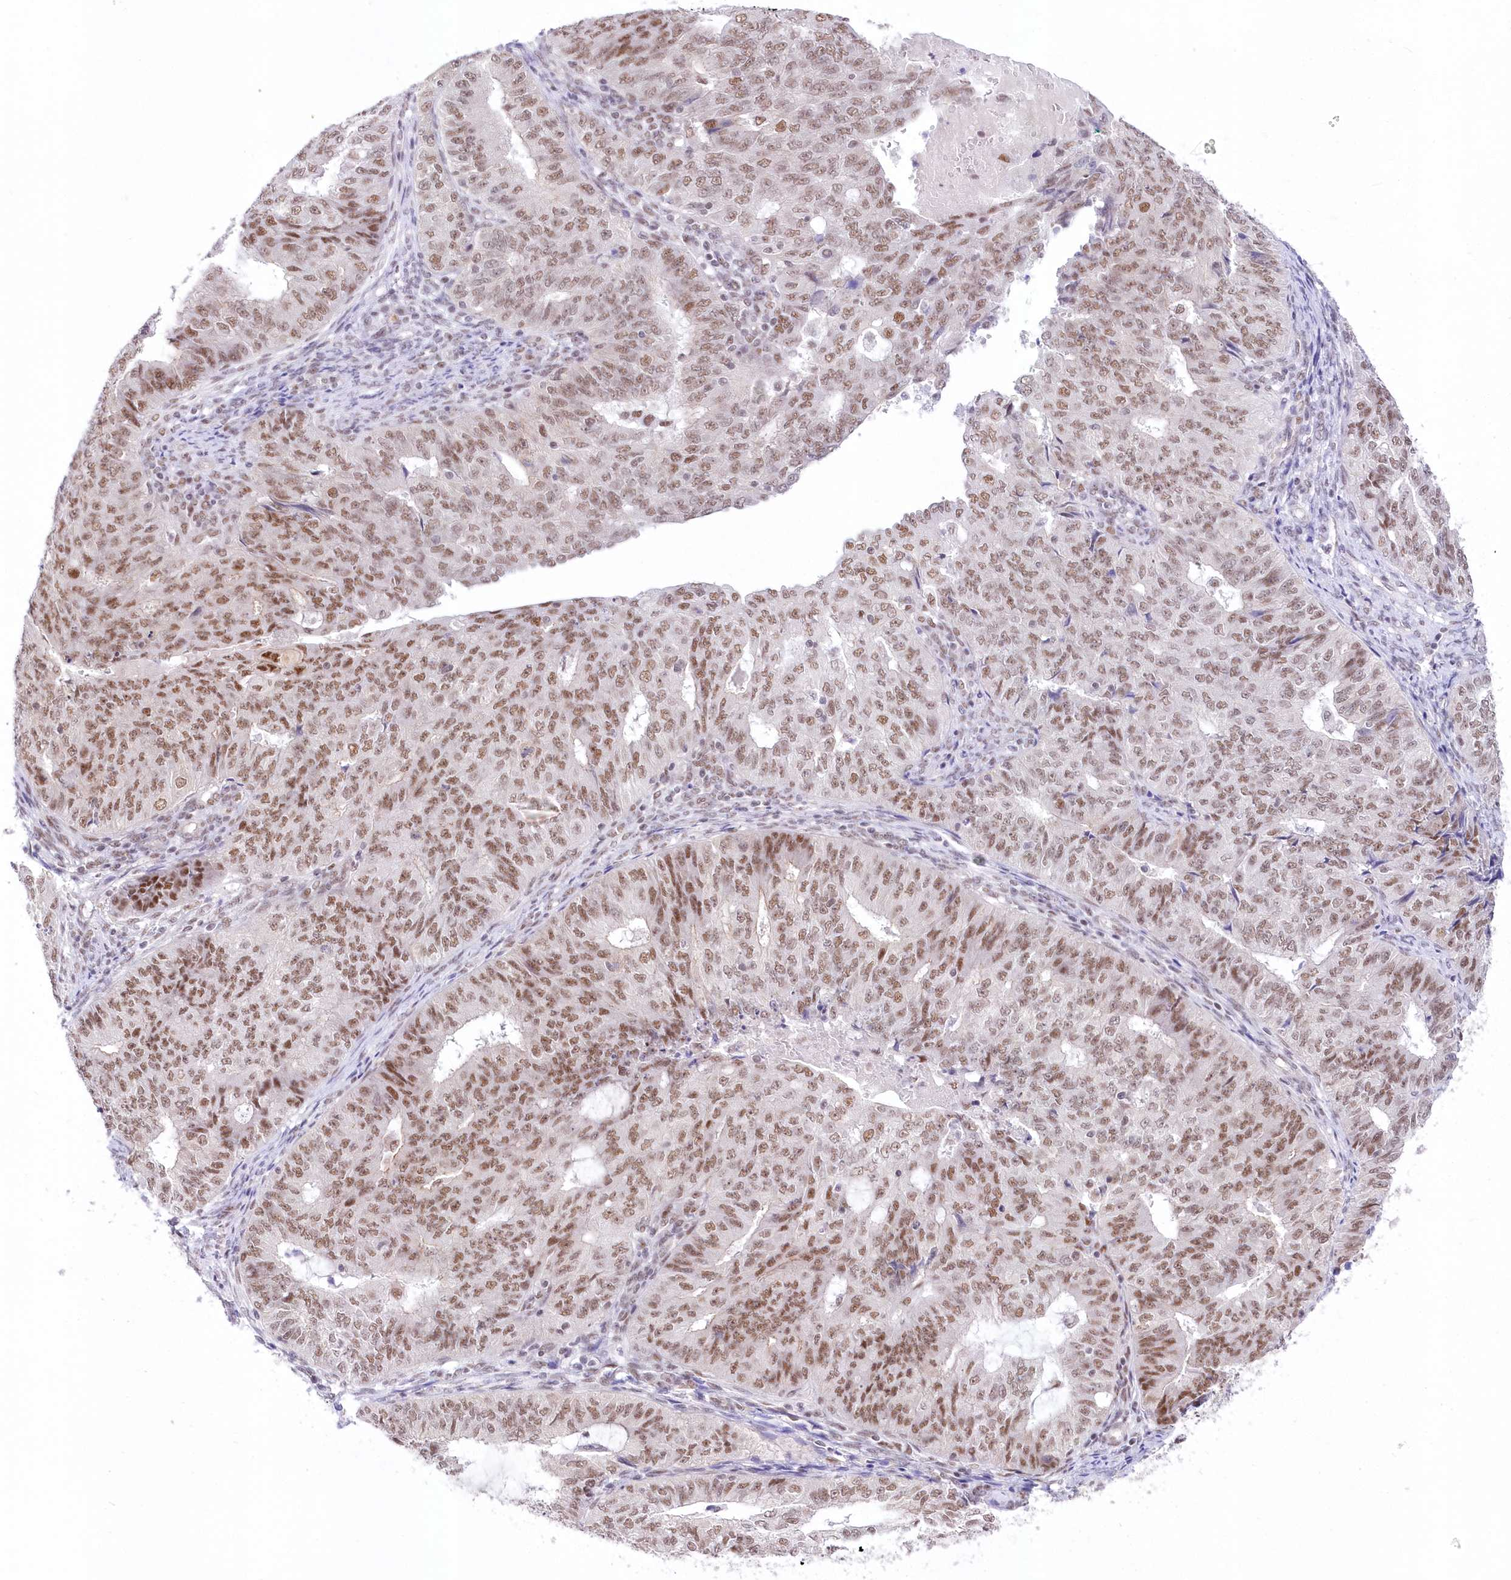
{"staining": {"intensity": "moderate", "quantity": ">75%", "location": "nuclear"}, "tissue": "endometrial cancer", "cell_type": "Tumor cells", "image_type": "cancer", "snomed": [{"axis": "morphology", "description": "Adenocarcinoma, NOS"}, {"axis": "topography", "description": "Endometrium"}], "caption": "Immunohistochemical staining of human endometrial cancer exhibits medium levels of moderate nuclear protein expression in about >75% of tumor cells.", "gene": "NSUN2", "patient": {"sex": "female", "age": 32}}